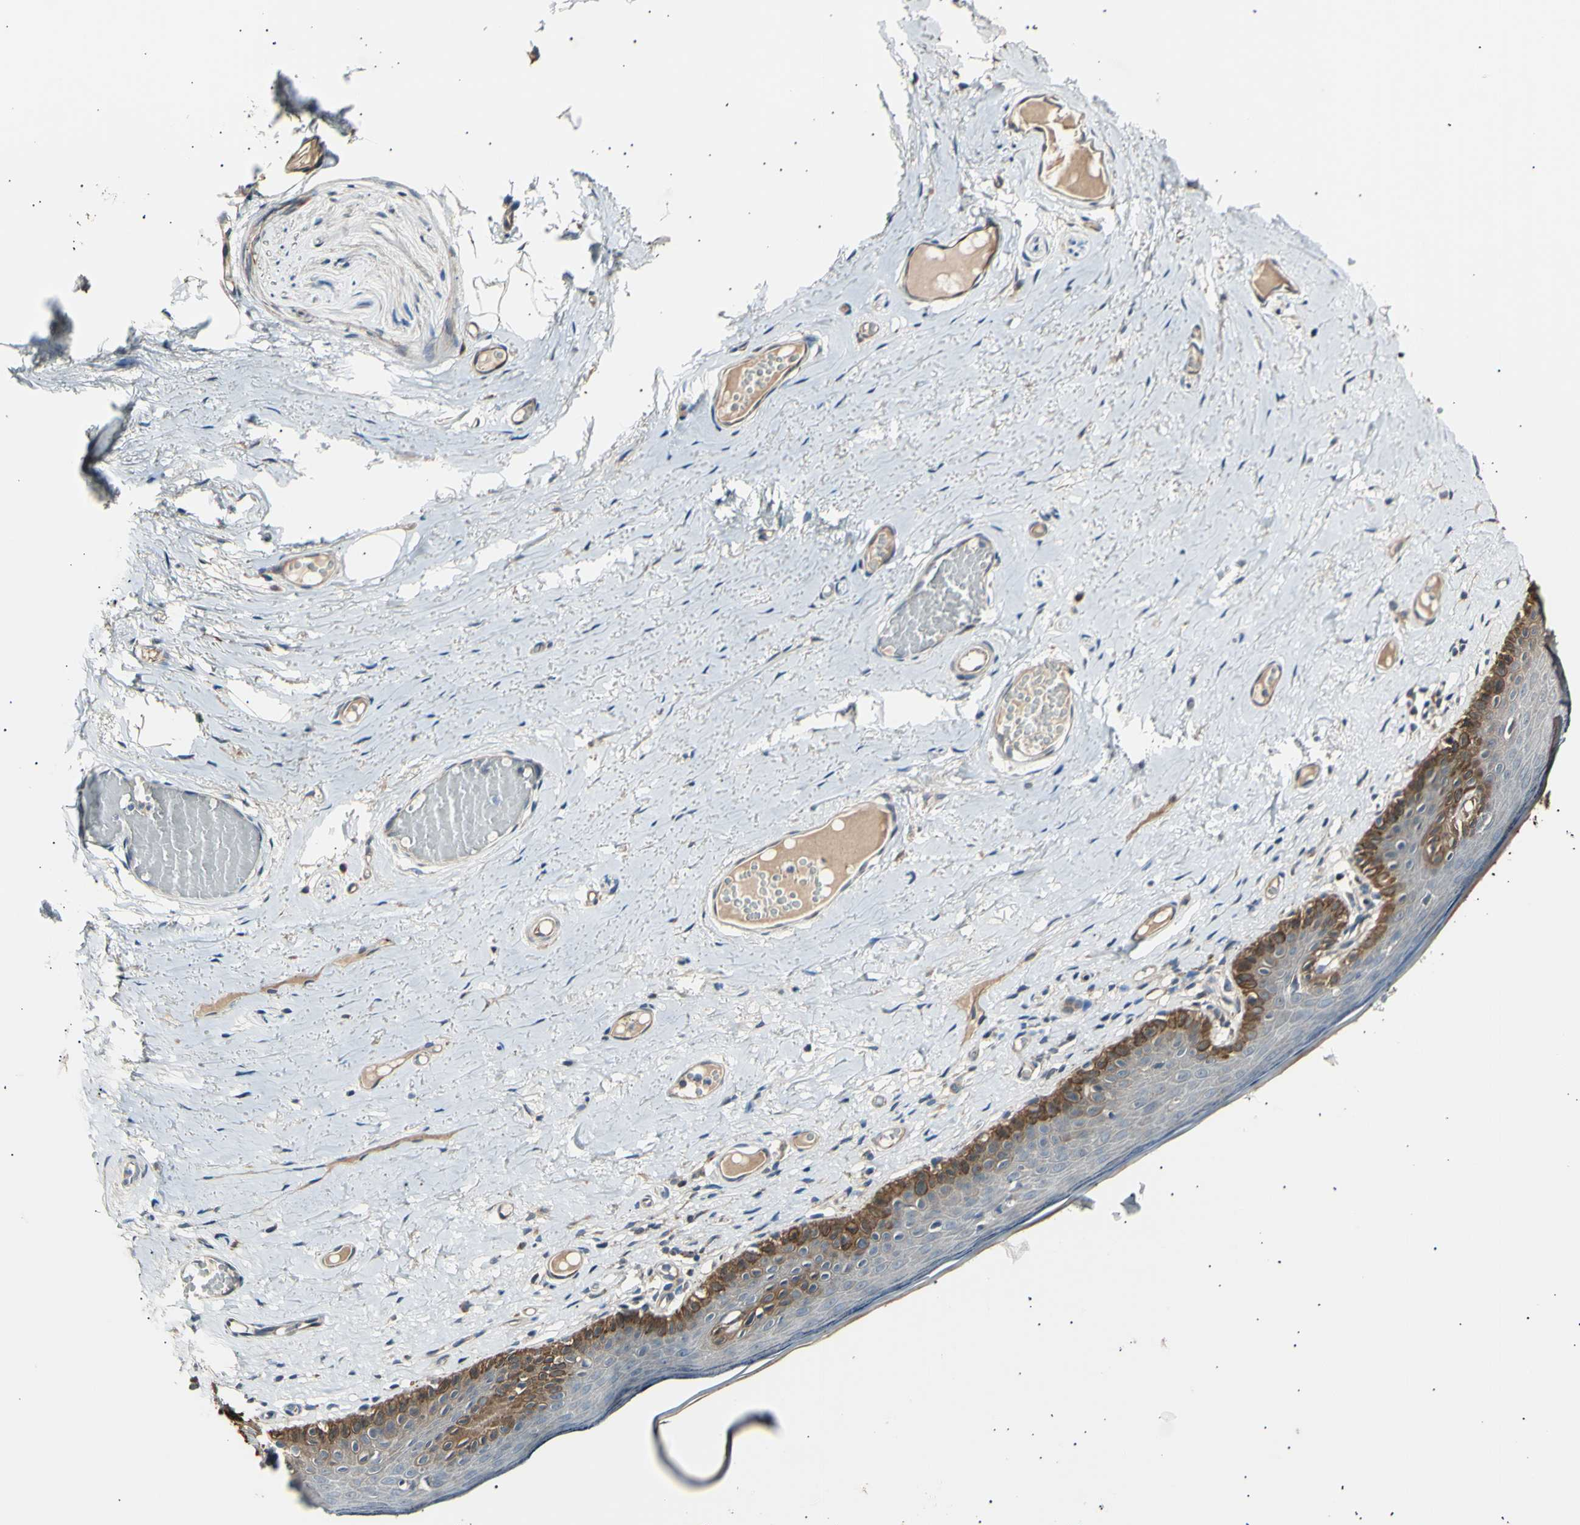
{"staining": {"intensity": "moderate", "quantity": "<25%", "location": "cytoplasmic/membranous"}, "tissue": "skin", "cell_type": "Epidermal cells", "image_type": "normal", "snomed": [{"axis": "morphology", "description": "Normal tissue, NOS"}, {"axis": "topography", "description": "Vulva"}], "caption": "Skin was stained to show a protein in brown. There is low levels of moderate cytoplasmic/membranous positivity in approximately <25% of epidermal cells. The protein is shown in brown color, while the nuclei are stained blue.", "gene": "ITGA6", "patient": {"sex": "female", "age": 54}}